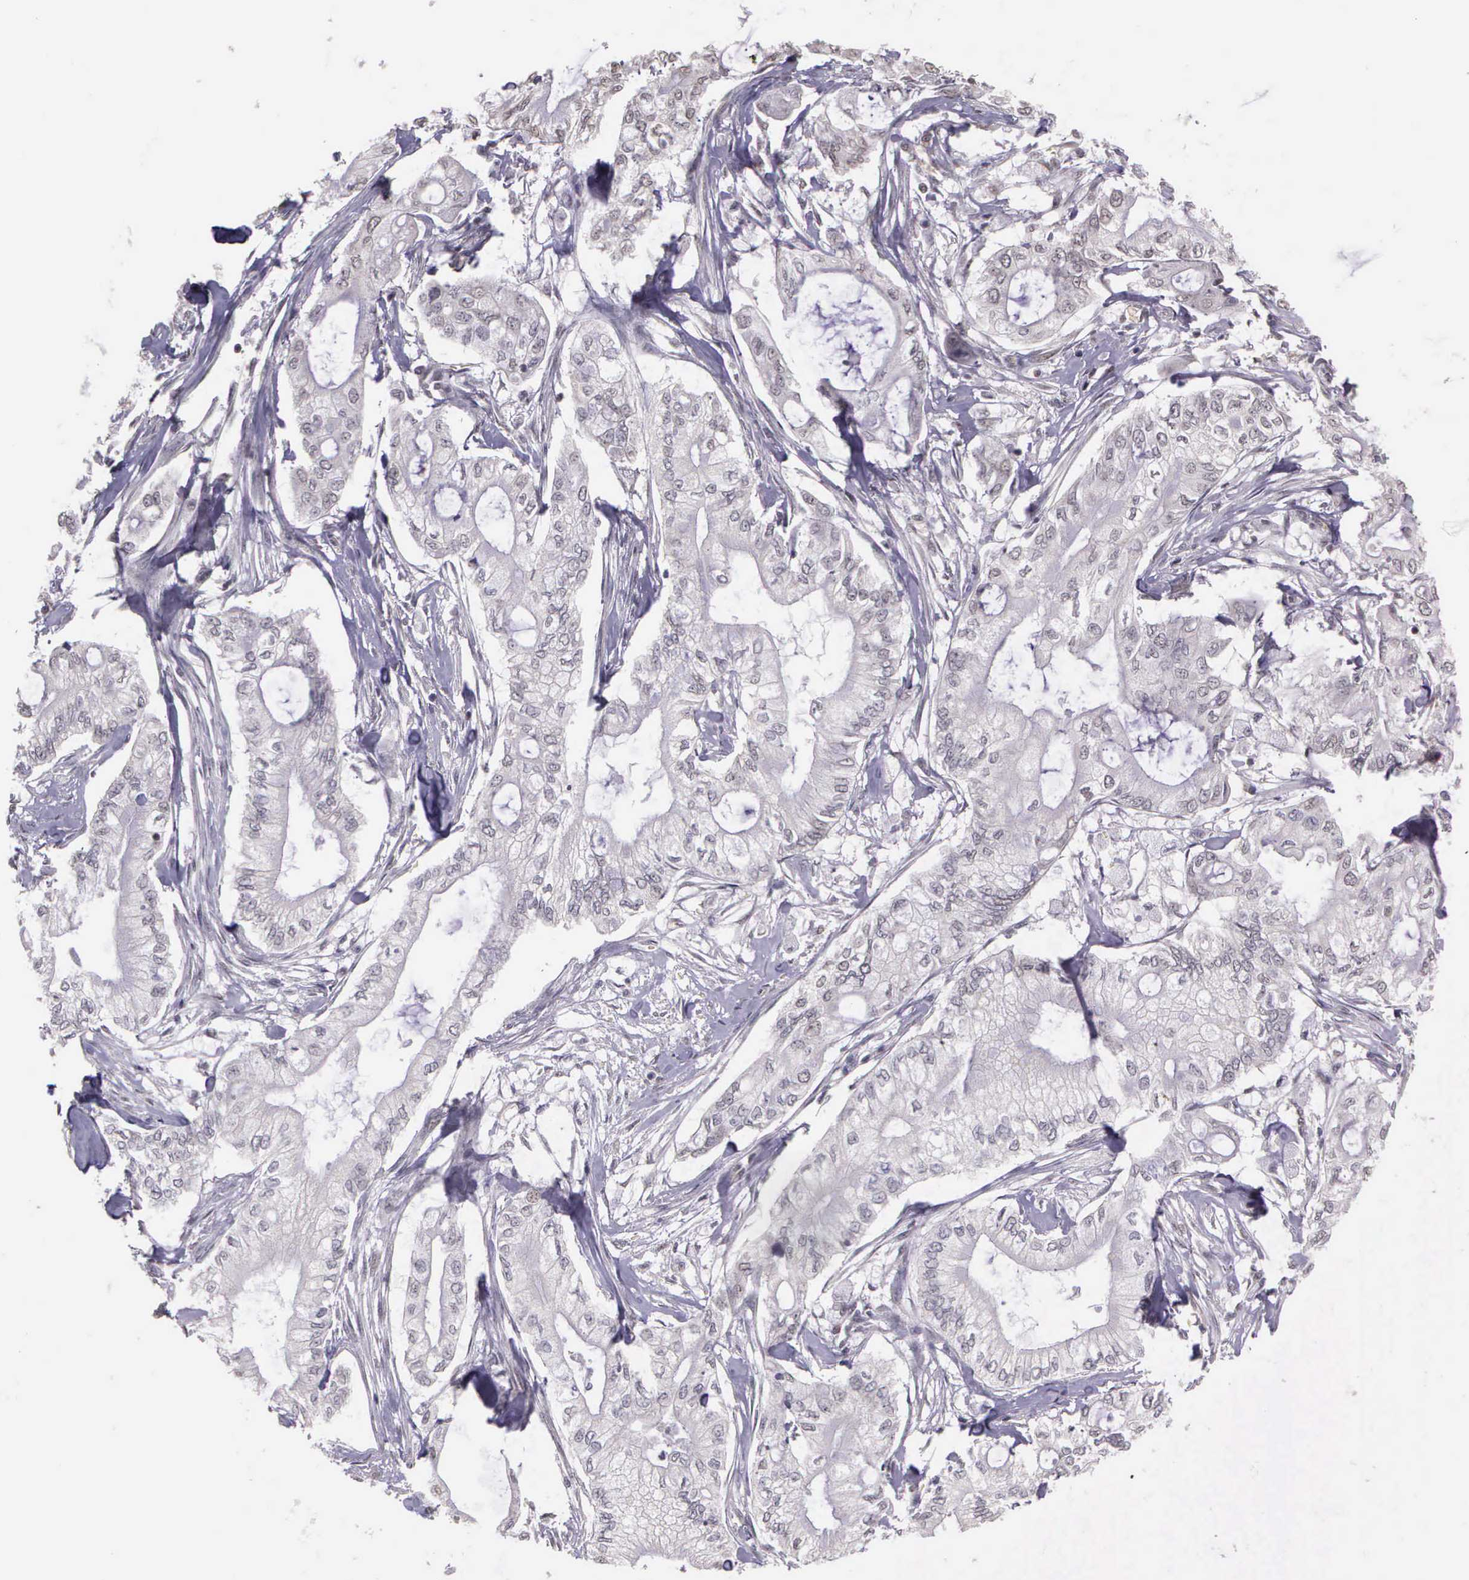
{"staining": {"intensity": "negative", "quantity": "none", "location": "none"}, "tissue": "pancreatic cancer", "cell_type": "Tumor cells", "image_type": "cancer", "snomed": [{"axis": "morphology", "description": "Adenocarcinoma, NOS"}, {"axis": "topography", "description": "Pancreas"}], "caption": "IHC histopathology image of neoplastic tissue: human pancreatic cancer stained with DAB (3,3'-diaminobenzidine) displays no significant protein expression in tumor cells. The staining was performed using DAB (3,3'-diaminobenzidine) to visualize the protein expression in brown, while the nuclei were stained in blue with hematoxylin (Magnification: 20x).", "gene": "ARMCX5", "patient": {"sex": "male", "age": 79}}